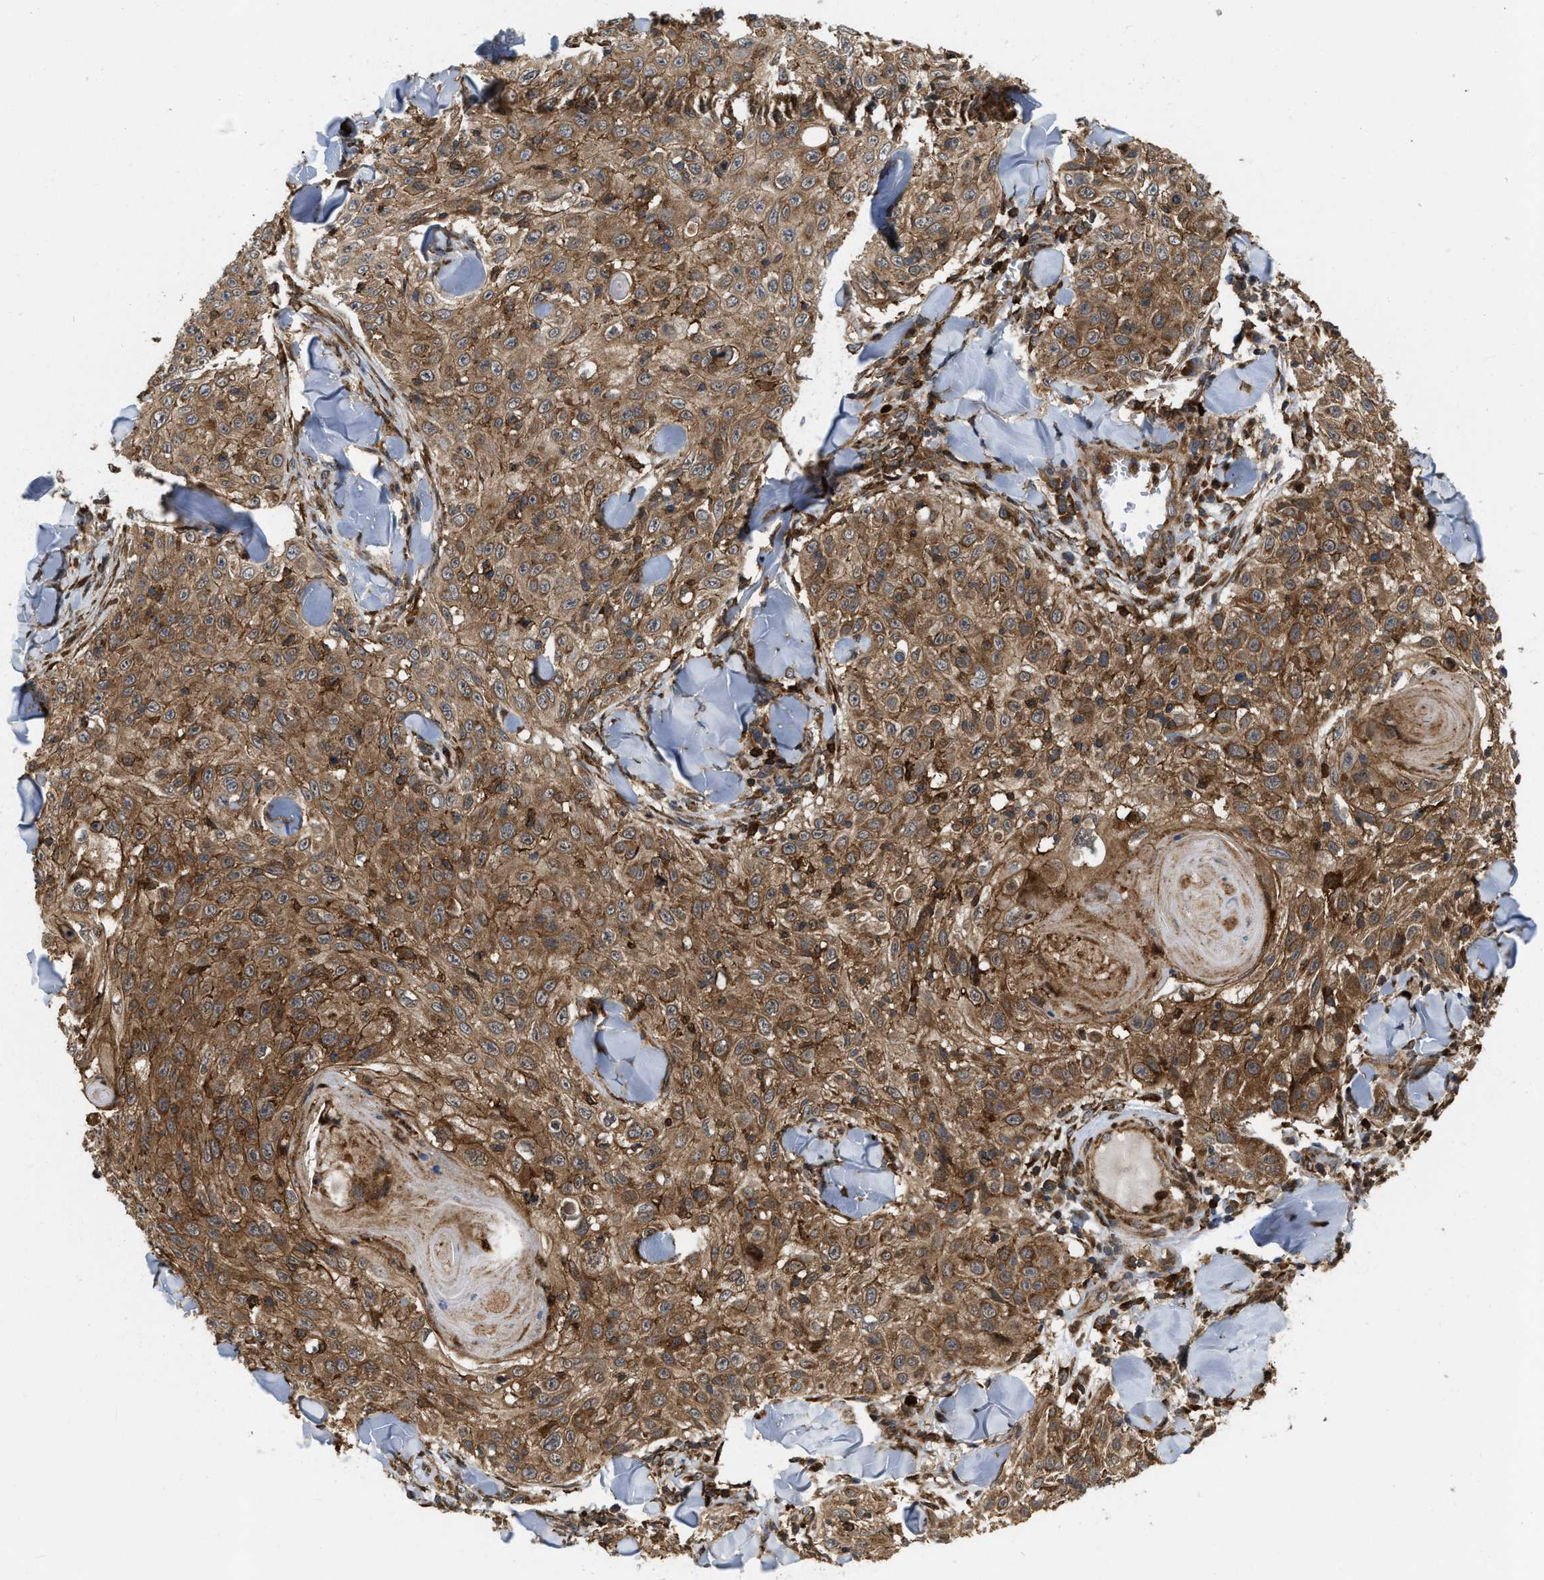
{"staining": {"intensity": "moderate", "quantity": ">75%", "location": "cytoplasmic/membranous"}, "tissue": "skin cancer", "cell_type": "Tumor cells", "image_type": "cancer", "snomed": [{"axis": "morphology", "description": "Squamous cell carcinoma, NOS"}, {"axis": "topography", "description": "Skin"}], "caption": "The immunohistochemical stain shows moderate cytoplasmic/membranous staining in tumor cells of skin cancer tissue. The staining was performed using DAB to visualize the protein expression in brown, while the nuclei were stained in blue with hematoxylin (Magnification: 20x).", "gene": "IQCE", "patient": {"sex": "male", "age": 86}}